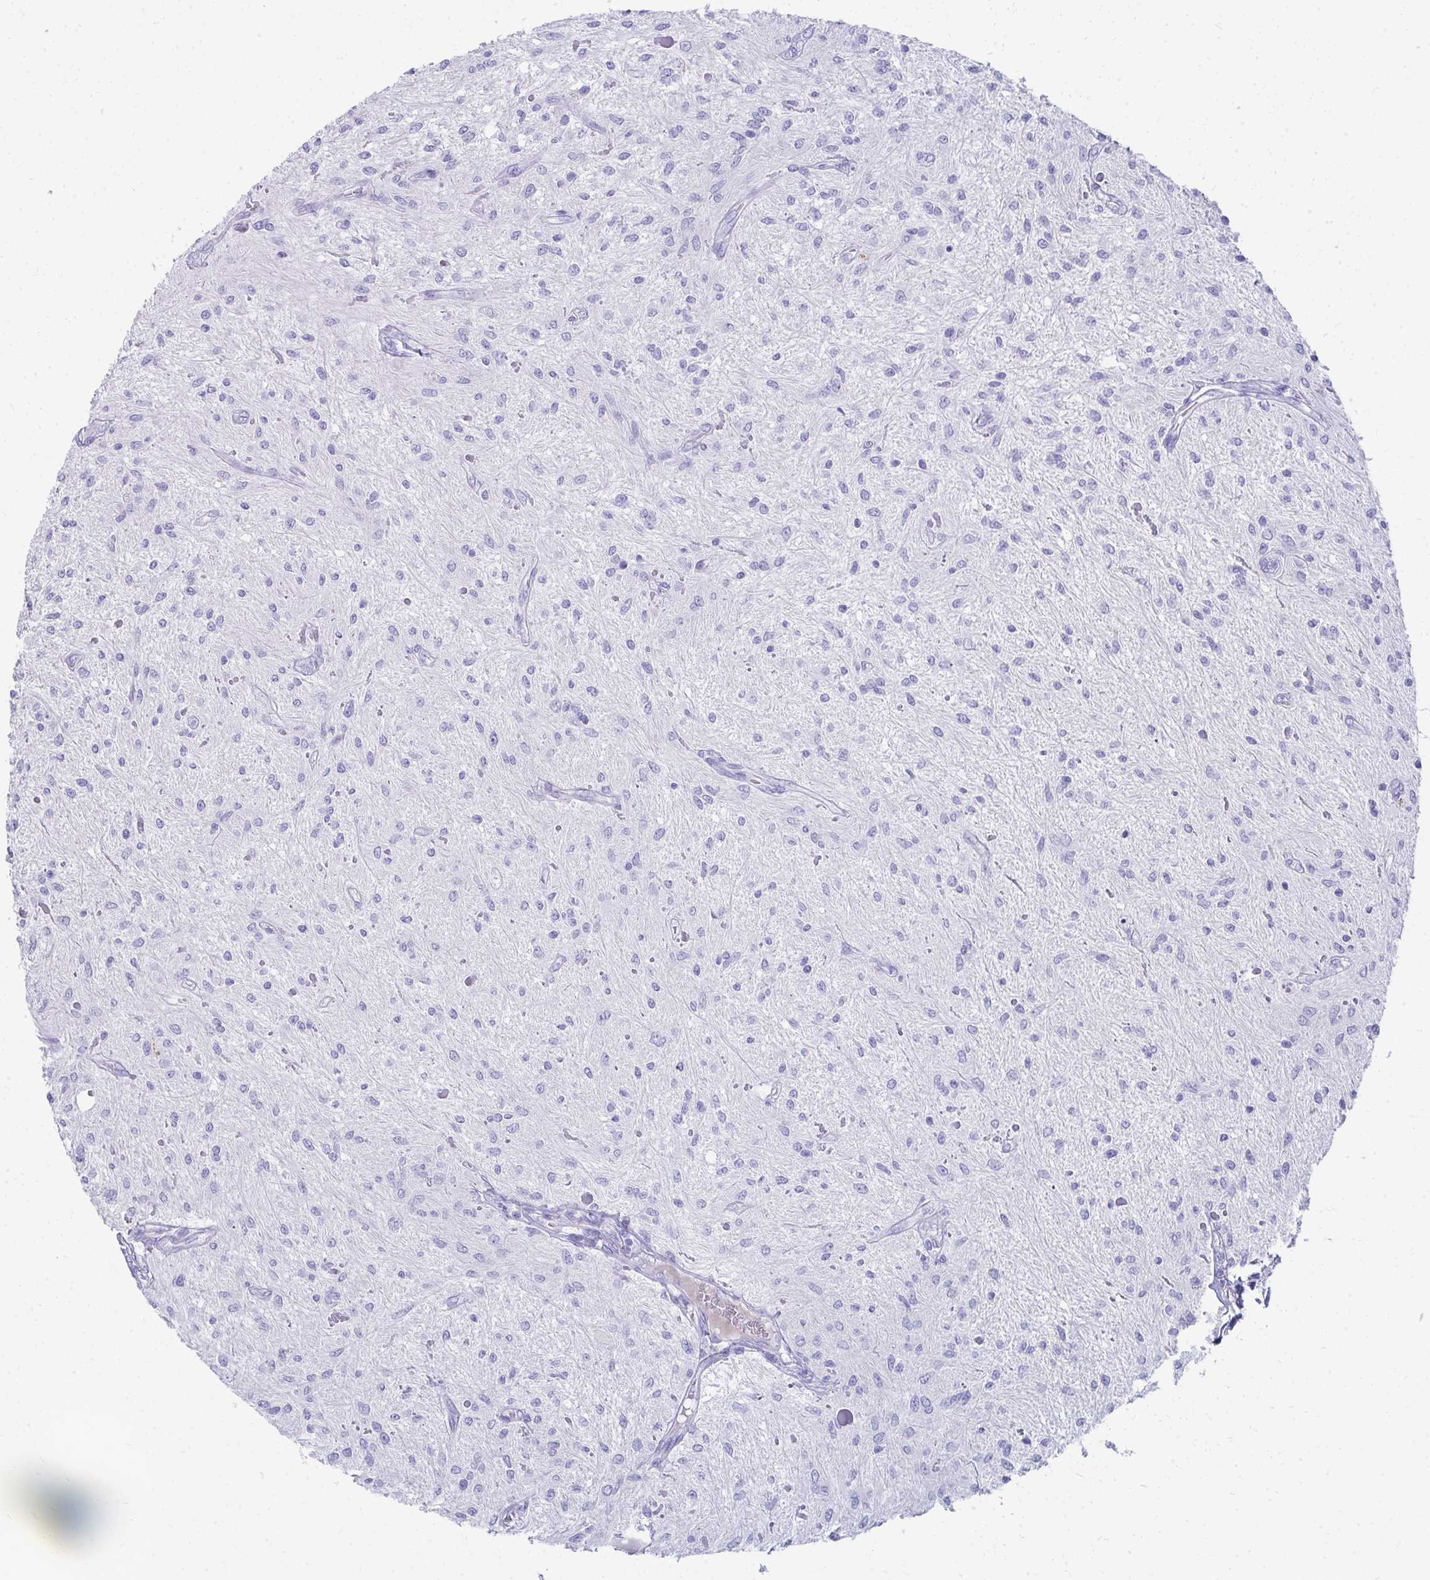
{"staining": {"intensity": "negative", "quantity": "none", "location": "none"}, "tissue": "glioma", "cell_type": "Tumor cells", "image_type": "cancer", "snomed": [{"axis": "morphology", "description": "Glioma, malignant, Low grade"}, {"axis": "topography", "description": "Cerebellum"}], "caption": "Immunohistochemical staining of malignant low-grade glioma shows no significant positivity in tumor cells. (Brightfield microscopy of DAB IHC at high magnification).", "gene": "SEC14L3", "patient": {"sex": "female", "age": 14}}